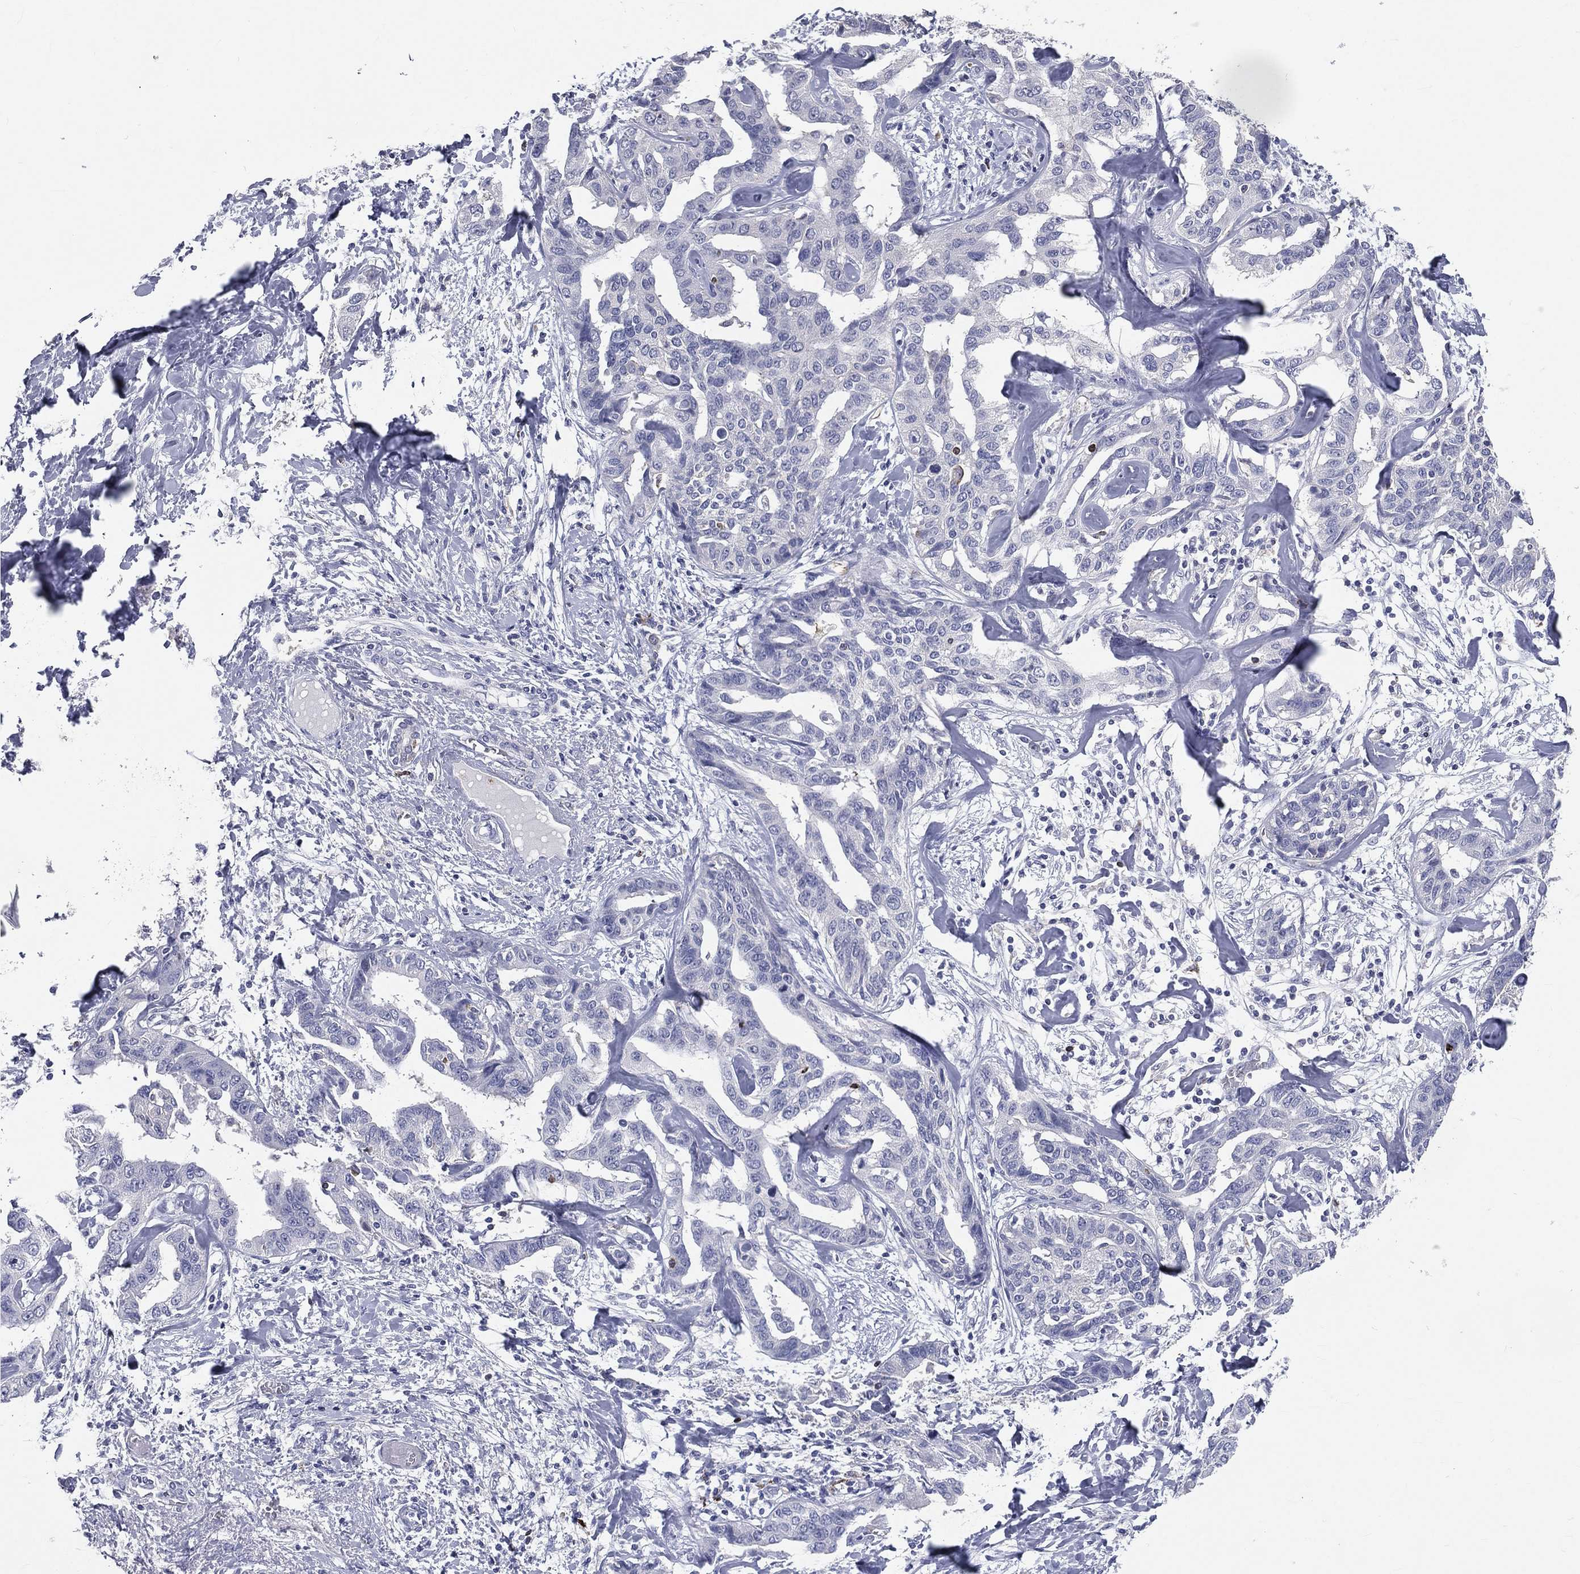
{"staining": {"intensity": "negative", "quantity": "none", "location": "none"}, "tissue": "liver cancer", "cell_type": "Tumor cells", "image_type": "cancer", "snomed": [{"axis": "morphology", "description": "Cholangiocarcinoma"}, {"axis": "topography", "description": "Liver"}], "caption": "Tumor cells are negative for protein expression in human liver cancer (cholangiocarcinoma).", "gene": "CTSW", "patient": {"sex": "male", "age": 59}}